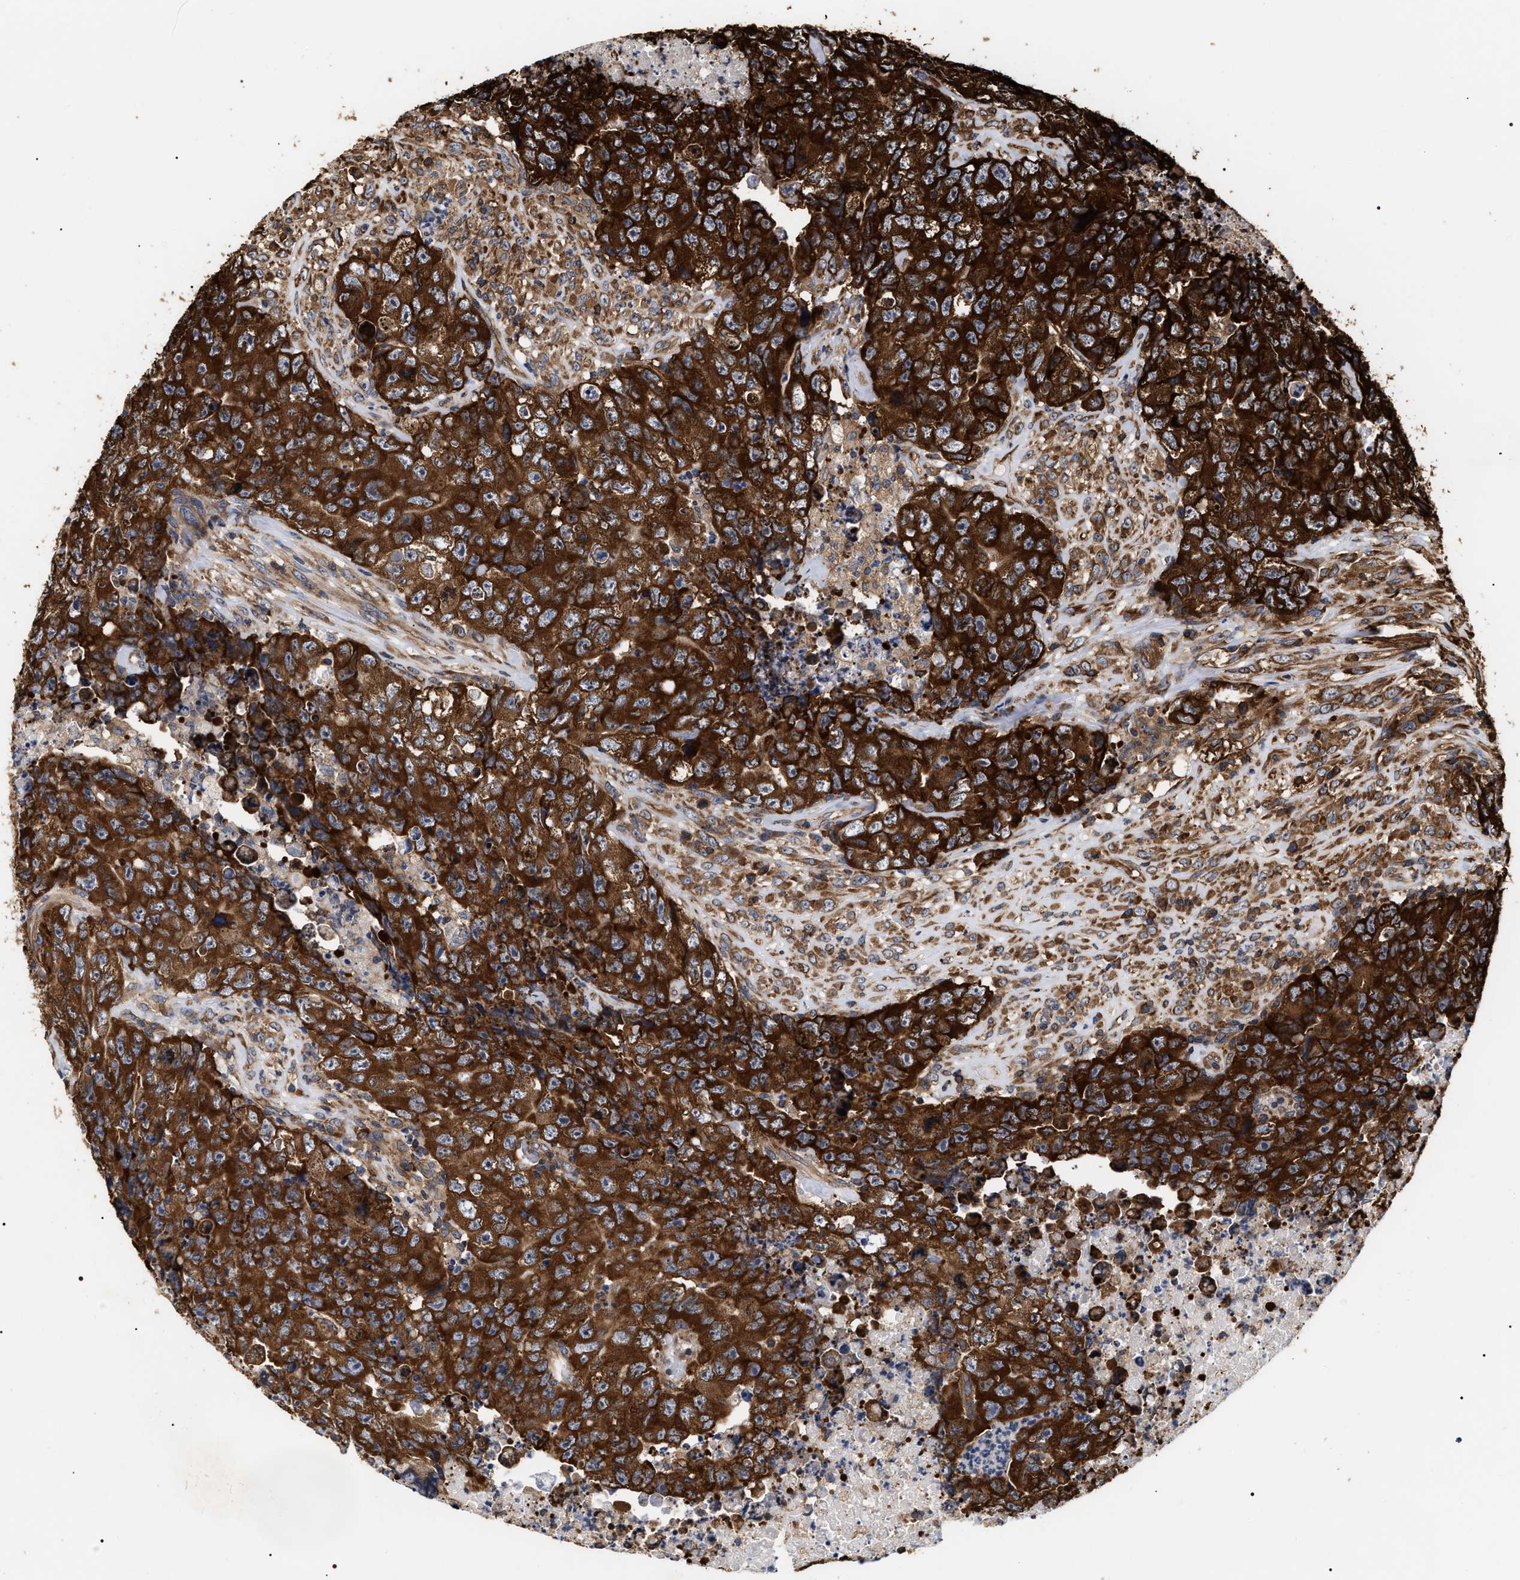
{"staining": {"intensity": "strong", "quantity": ">75%", "location": "cytoplasmic/membranous"}, "tissue": "testis cancer", "cell_type": "Tumor cells", "image_type": "cancer", "snomed": [{"axis": "morphology", "description": "Carcinoma, Embryonal, NOS"}, {"axis": "topography", "description": "Testis"}], "caption": "A high-resolution histopathology image shows immunohistochemistry staining of embryonal carcinoma (testis), which shows strong cytoplasmic/membranous positivity in about >75% of tumor cells.", "gene": "SERBP1", "patient": {"sex": "male", "age": 32}}